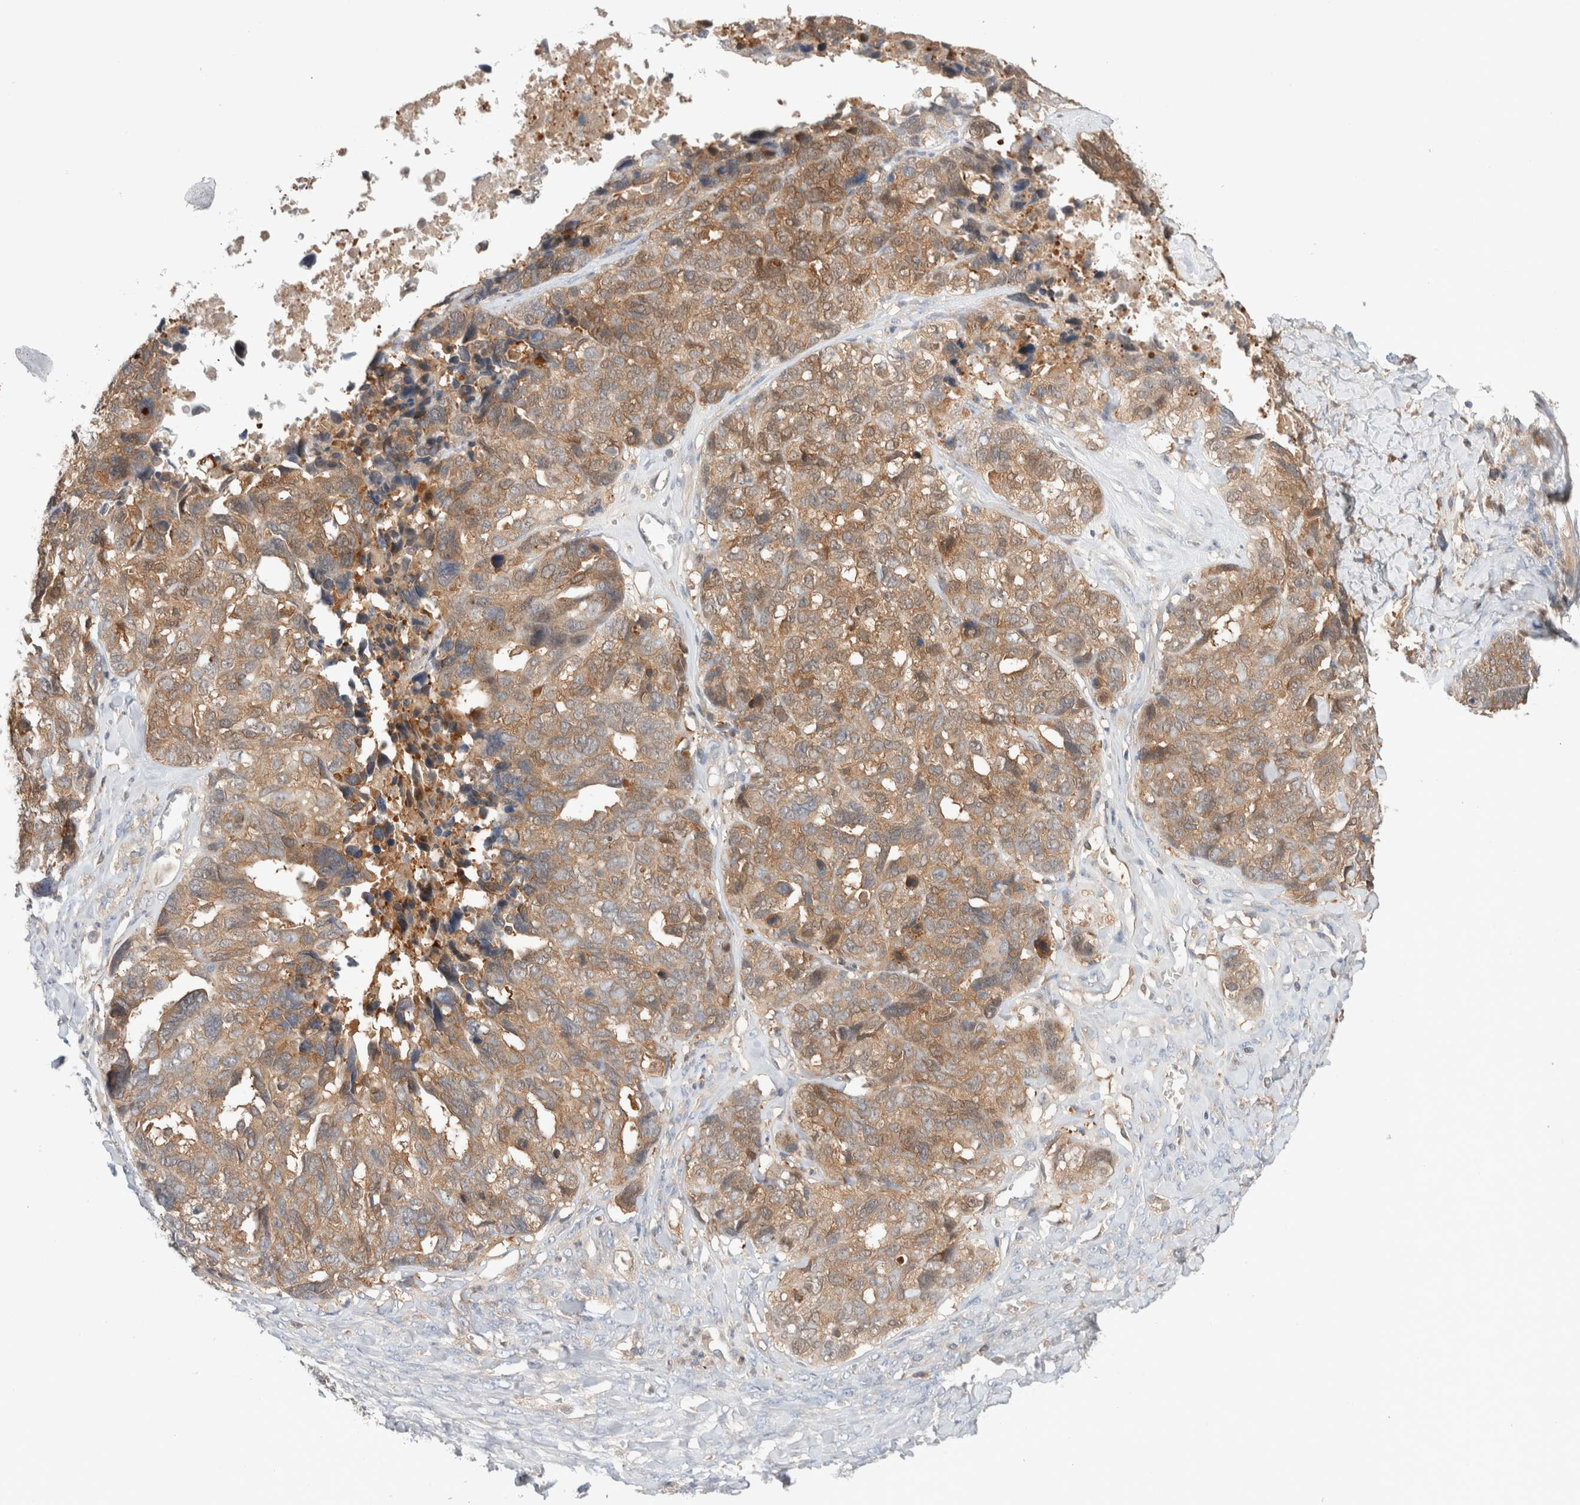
{"staining": {"intensity": "weak", "quantity": ">75%", "location": "cytoplasmic/membranous"}, "tissue": "ovarian cancer", "cell_type": "Tumor cells", "image_type": "cancer", "snomed": [{"axis": "morphology", "description": "Cystadenocarcinoma, serous, NOS"}, {"axis": "topography", "description": "Ovary"}], "caption": "Immunohistochemistry histopathology image of neoplastic tissue: ovarian serous cystadenocarcinoma stained using immunohistochemistry exhibits low levels of weak protein expression localized specifically in the cytoplasmic/membranous of tumor cells, appearing as a cytoplasmic/membranous brown color.", "gene": "KLHL14", "patient": {"sex": "female", "age": 79}}